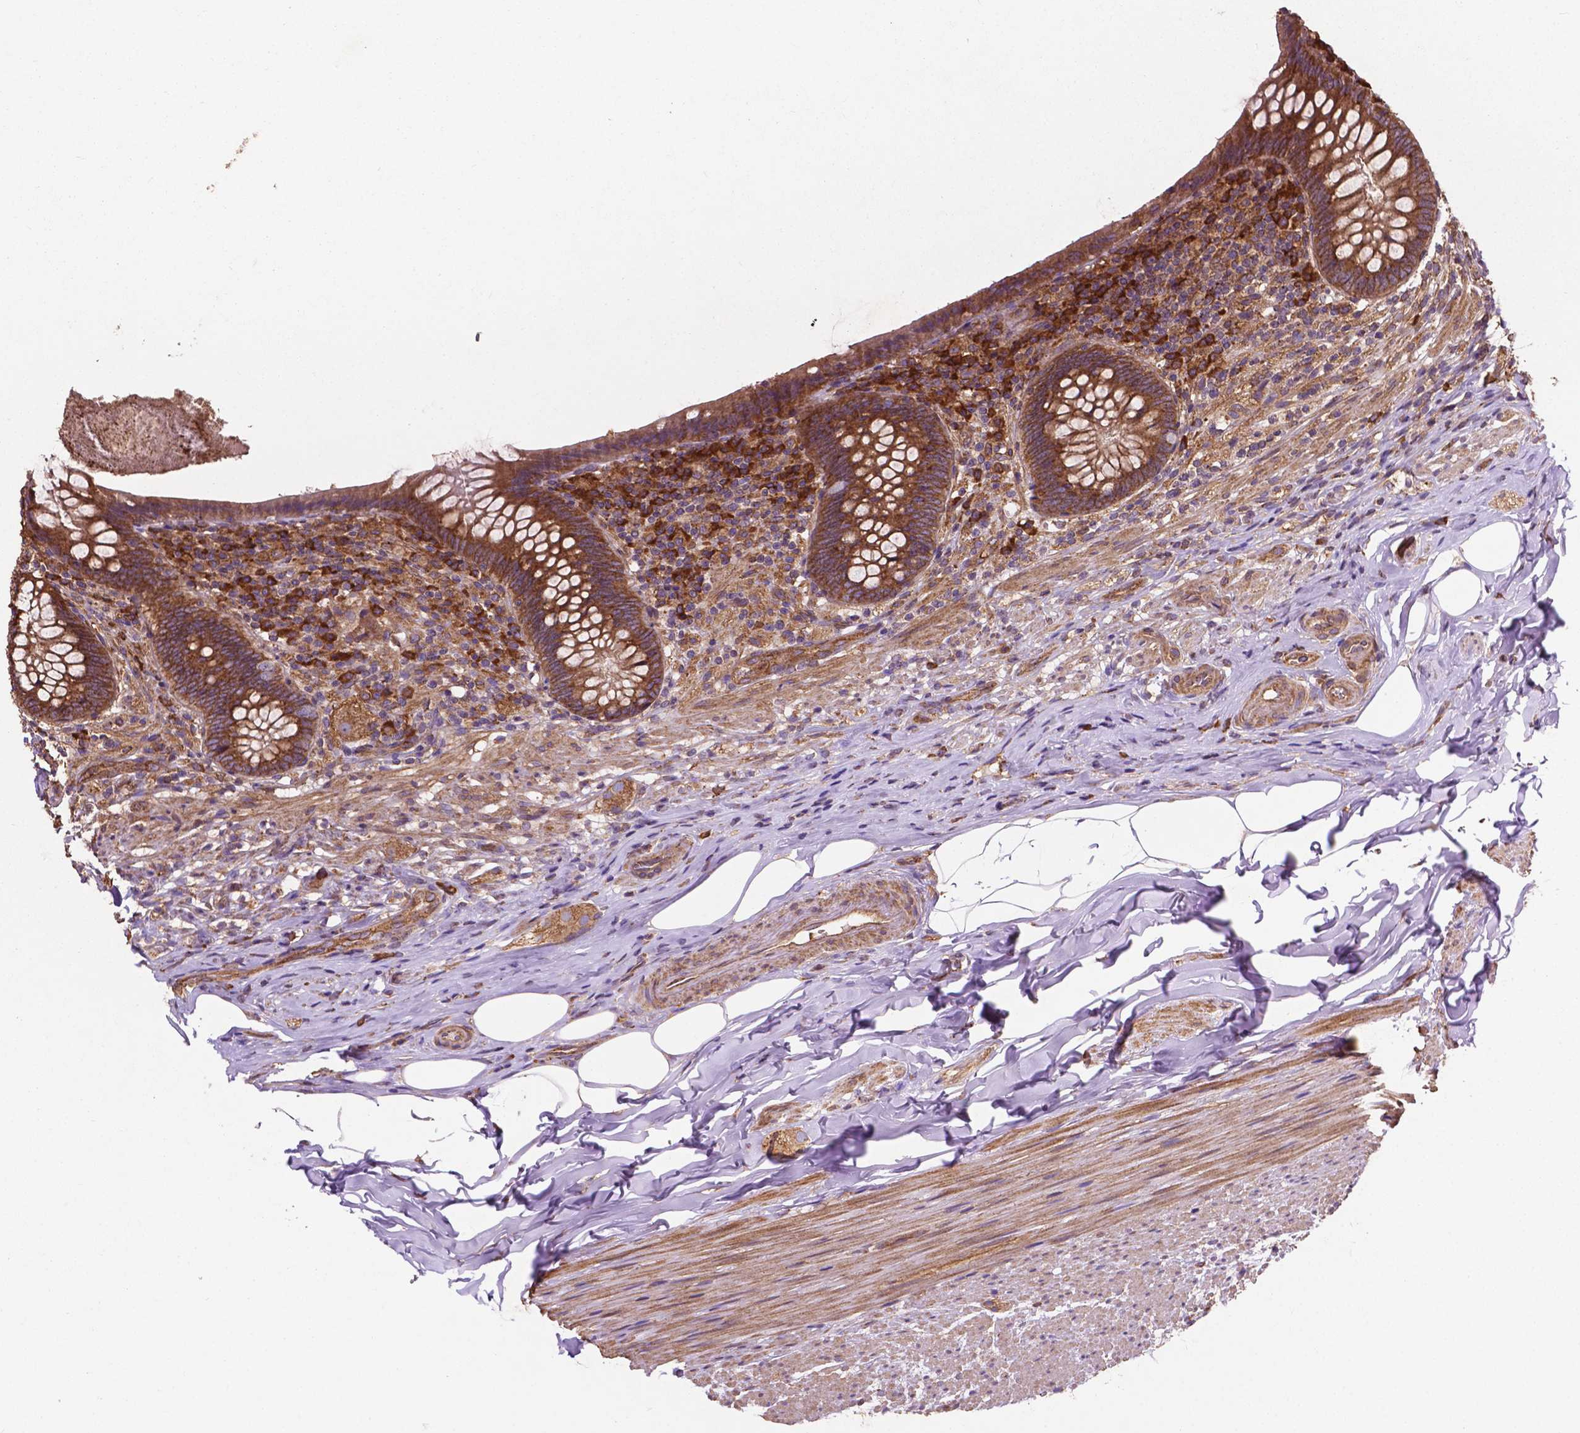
{"staining": {"intensity": "moderate", "quantity": ">75%", "location": "cytoplasmic/membranous"}, "tissue": "appendix", "cell_type": "Glandular cells", "image_type": "normal", "snomed": [{"axis": "morphology", "description": "Normal tissue, NOS"}, {"axis": "topography", "description": "Appendix"}], "caption": "The micrograph exhibits immunohistochemical staining of benign appendix. There is moderate cytoplasmic/membranous positivity is appreciated in about >75% of glandular cells.", "gene": "CCDC71L", "patient": {"sex": "male", "age": 47}}